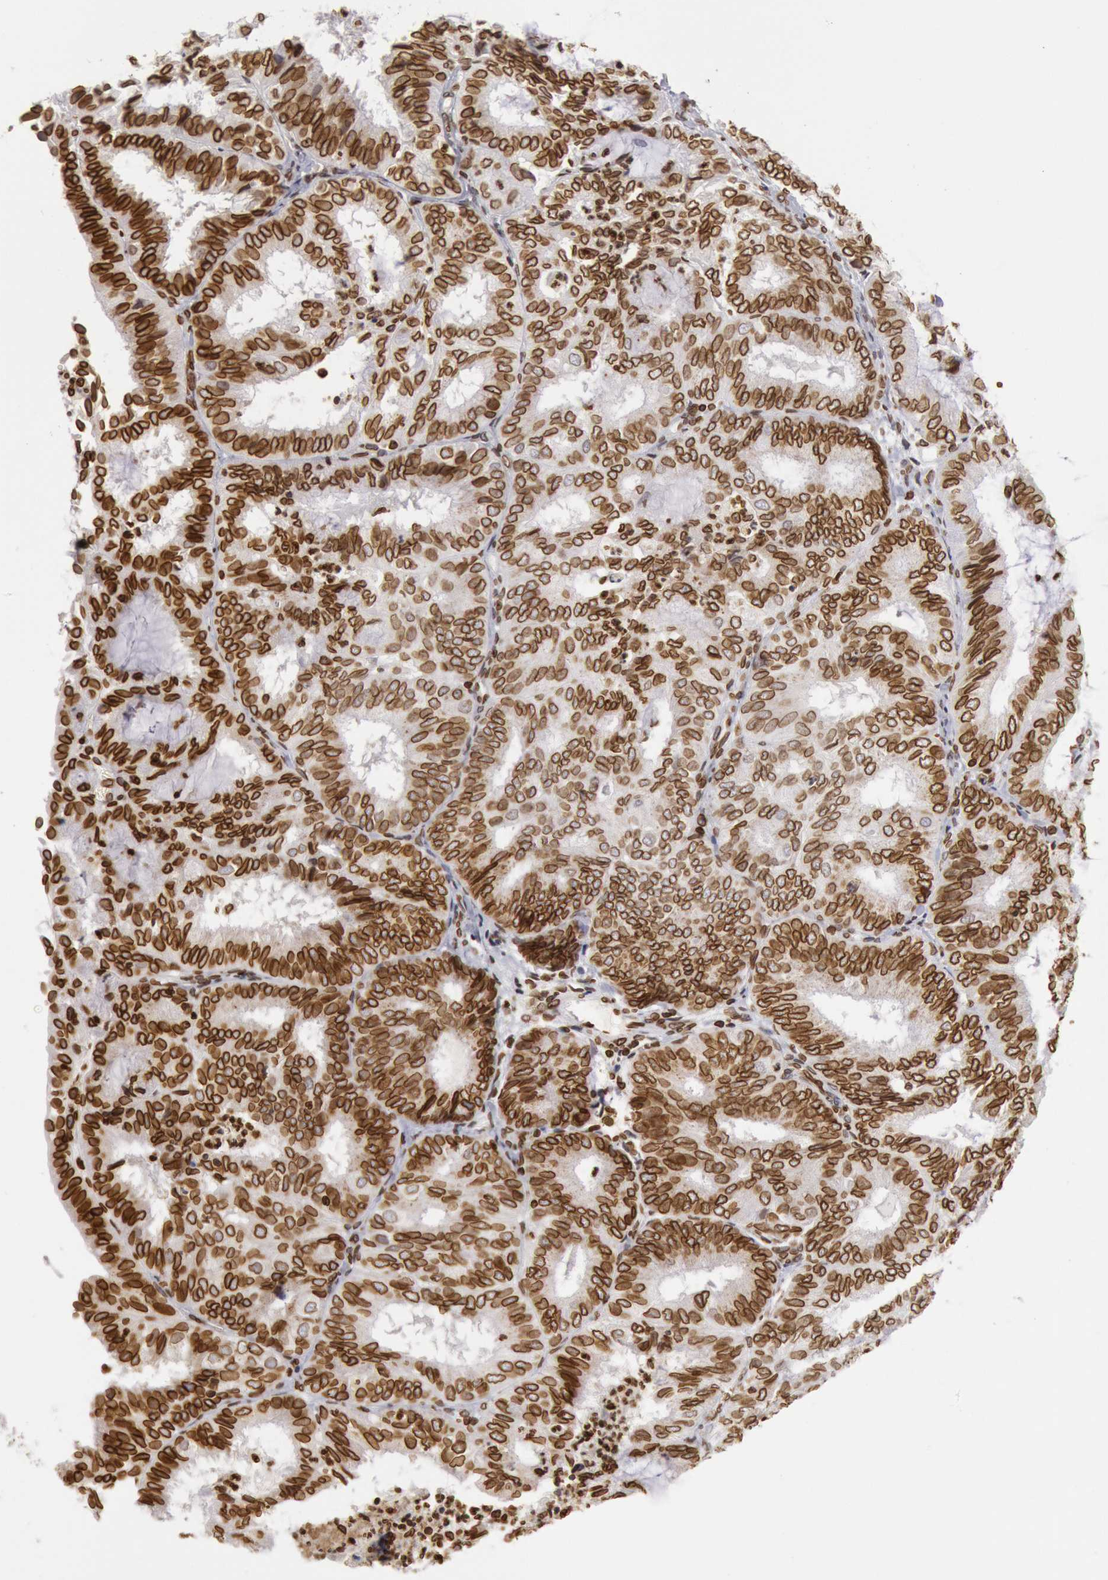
{"staining": {"intensity": "strong", "quantity": ">75%", "location": "cytoplasmic/membranous,nuclear"}, "tissue": "endometrial cancer", "cell_type": "Tumor cells", "image_type": "cancer", "snomed": [{"axis": "morphology", "description": "Adenocarcinoma, NOS"}, {"axis": "topography", "description": "Endometrium"}], "caption": "This micrograph reveals endometrial cancer stained with immunohistochemistry (IHC) to label a protein in brown. The cytoplasmic/membranous and nuclear of tumor cells show strong positivity for the protein. Nuclei are counter-stained blue.", "gene": "SUN2", "patient": {"sex": "female", "age": 59}}